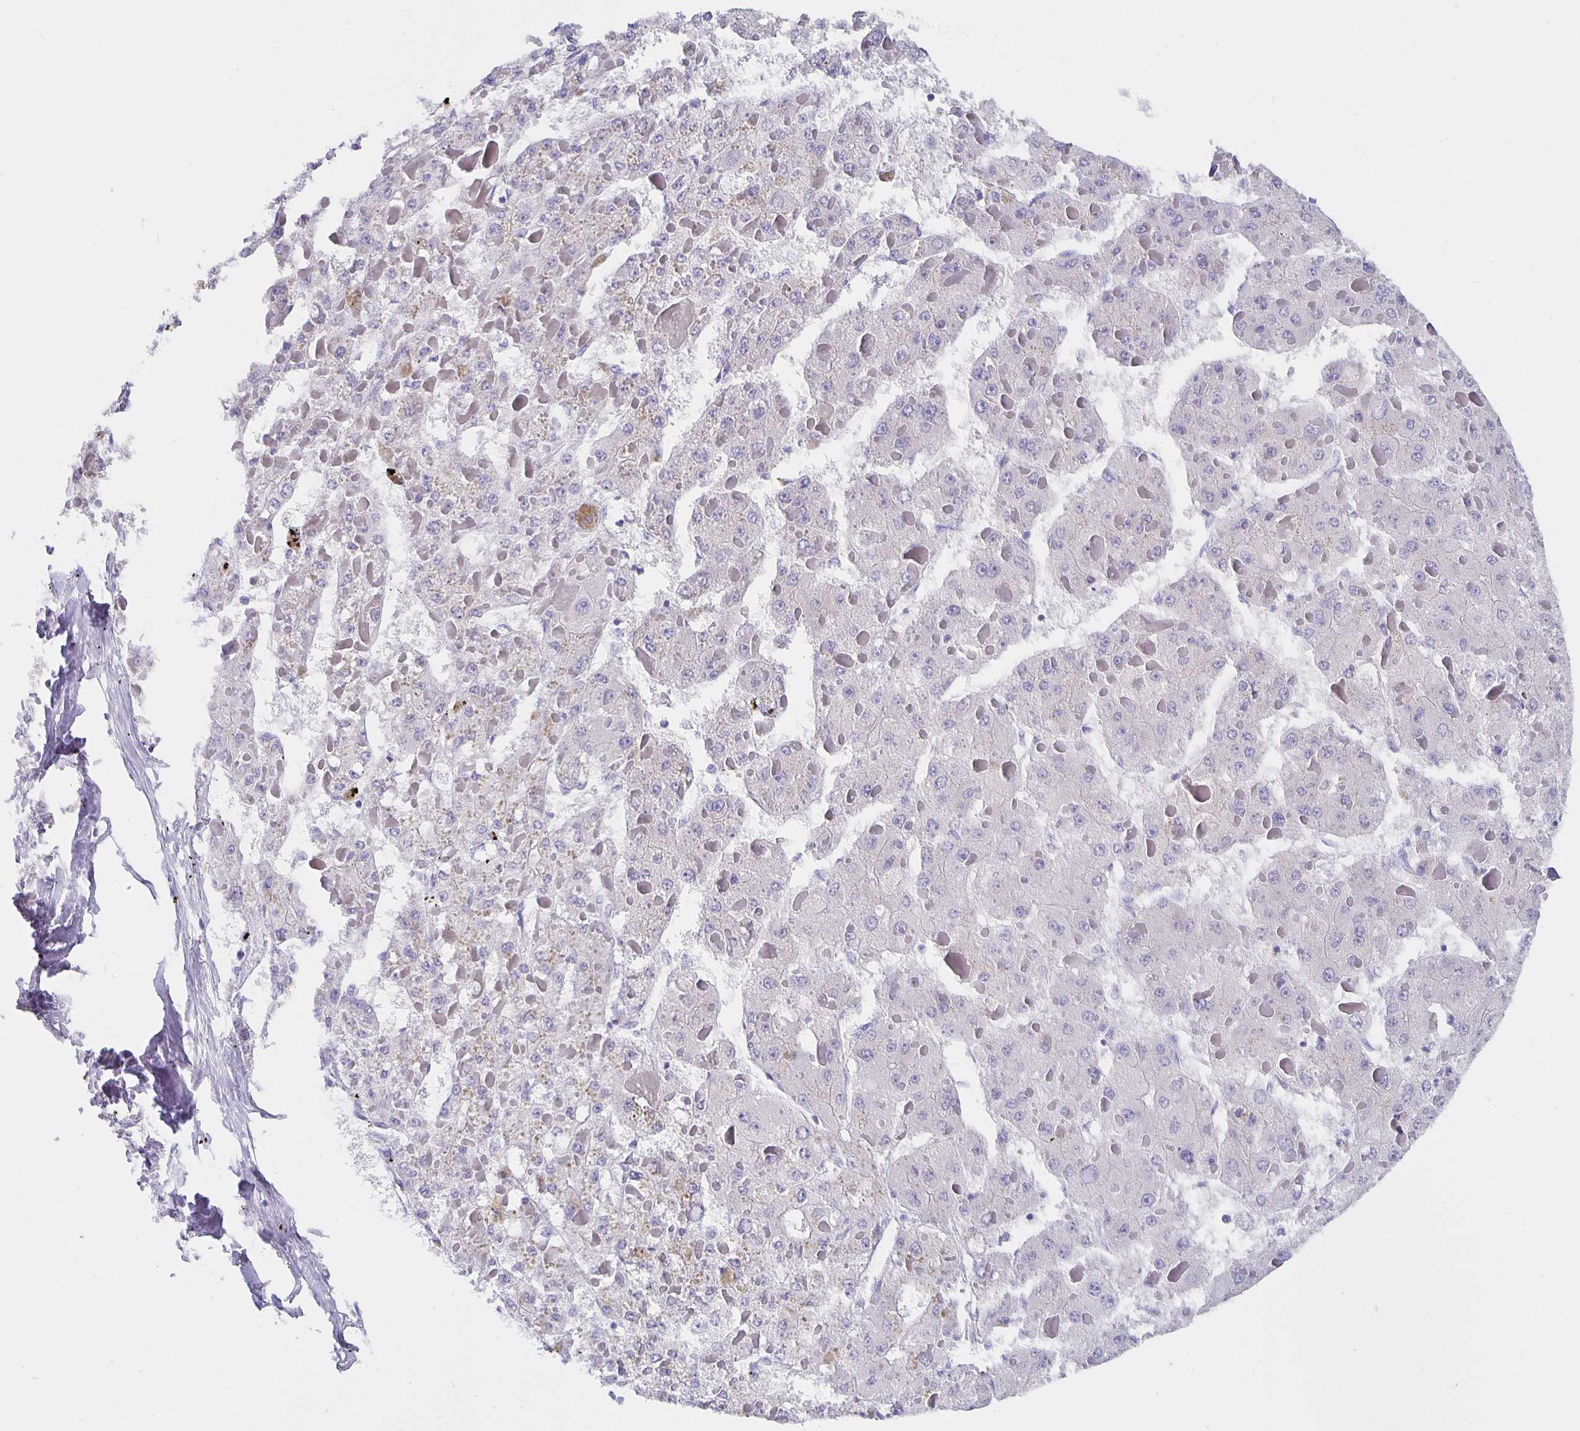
{"staining": {"intensity": "negative", "quantity": "none", "location": "none"}, "tissue": "liver cancer", "cell_type": "Tumor cells", "image_type": "cancer", "snomed": [{"axis": "morphology", "description": "Carcinoma, Hepatocellular, NOS"}, {"axis": "topography", "description": "Liver"}], "caption": "The micrograph demonstrates no staining of tumor cells in liver cancer (hepatocellular carcinoma).", "gene": "CFAP74", "patient": {"sex": "female", "age": 73}}